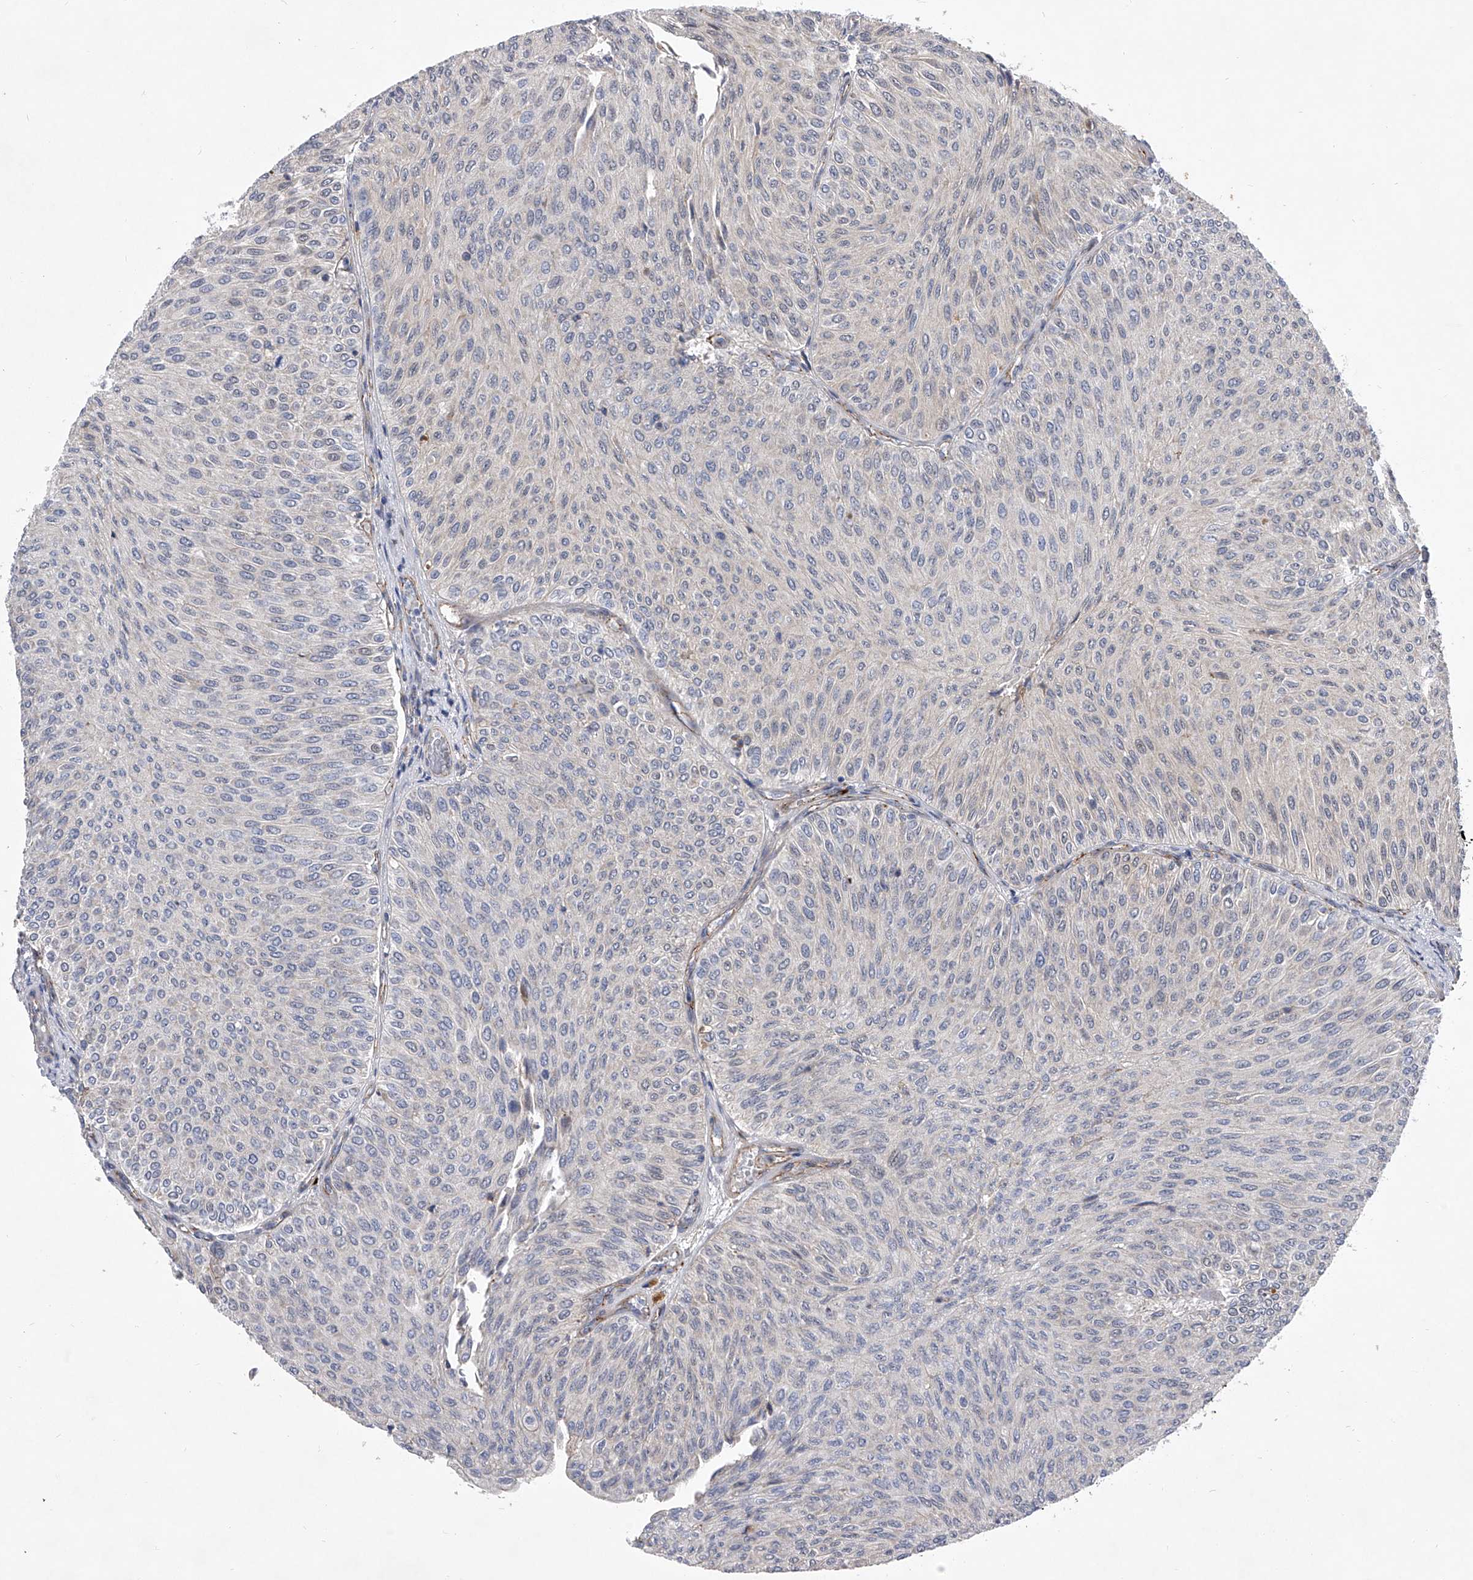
{"staining": {"intensity": "negative", "quantity": "none", "location": "none"}, "tissue": "urothelial cancer", "cell_type": "Tumor cells", "image_type": "cancer", "snomed": [{"axis": "morphology", "description": "Urothelial carcinoma, Low grade"}, {"axis": "topography", "description": "Urinary bladder"}], "caption": "Immunohistochemistry of urothelial cancer reveals no positivity in tumor cells. (Stains: DAB immunohistochemistry with hematoxylin counter stain, Microscopy: brightfield microscopy at high magnification).", "gene": "MINDY4", "patient": {"sex": "male", "age": 78}}